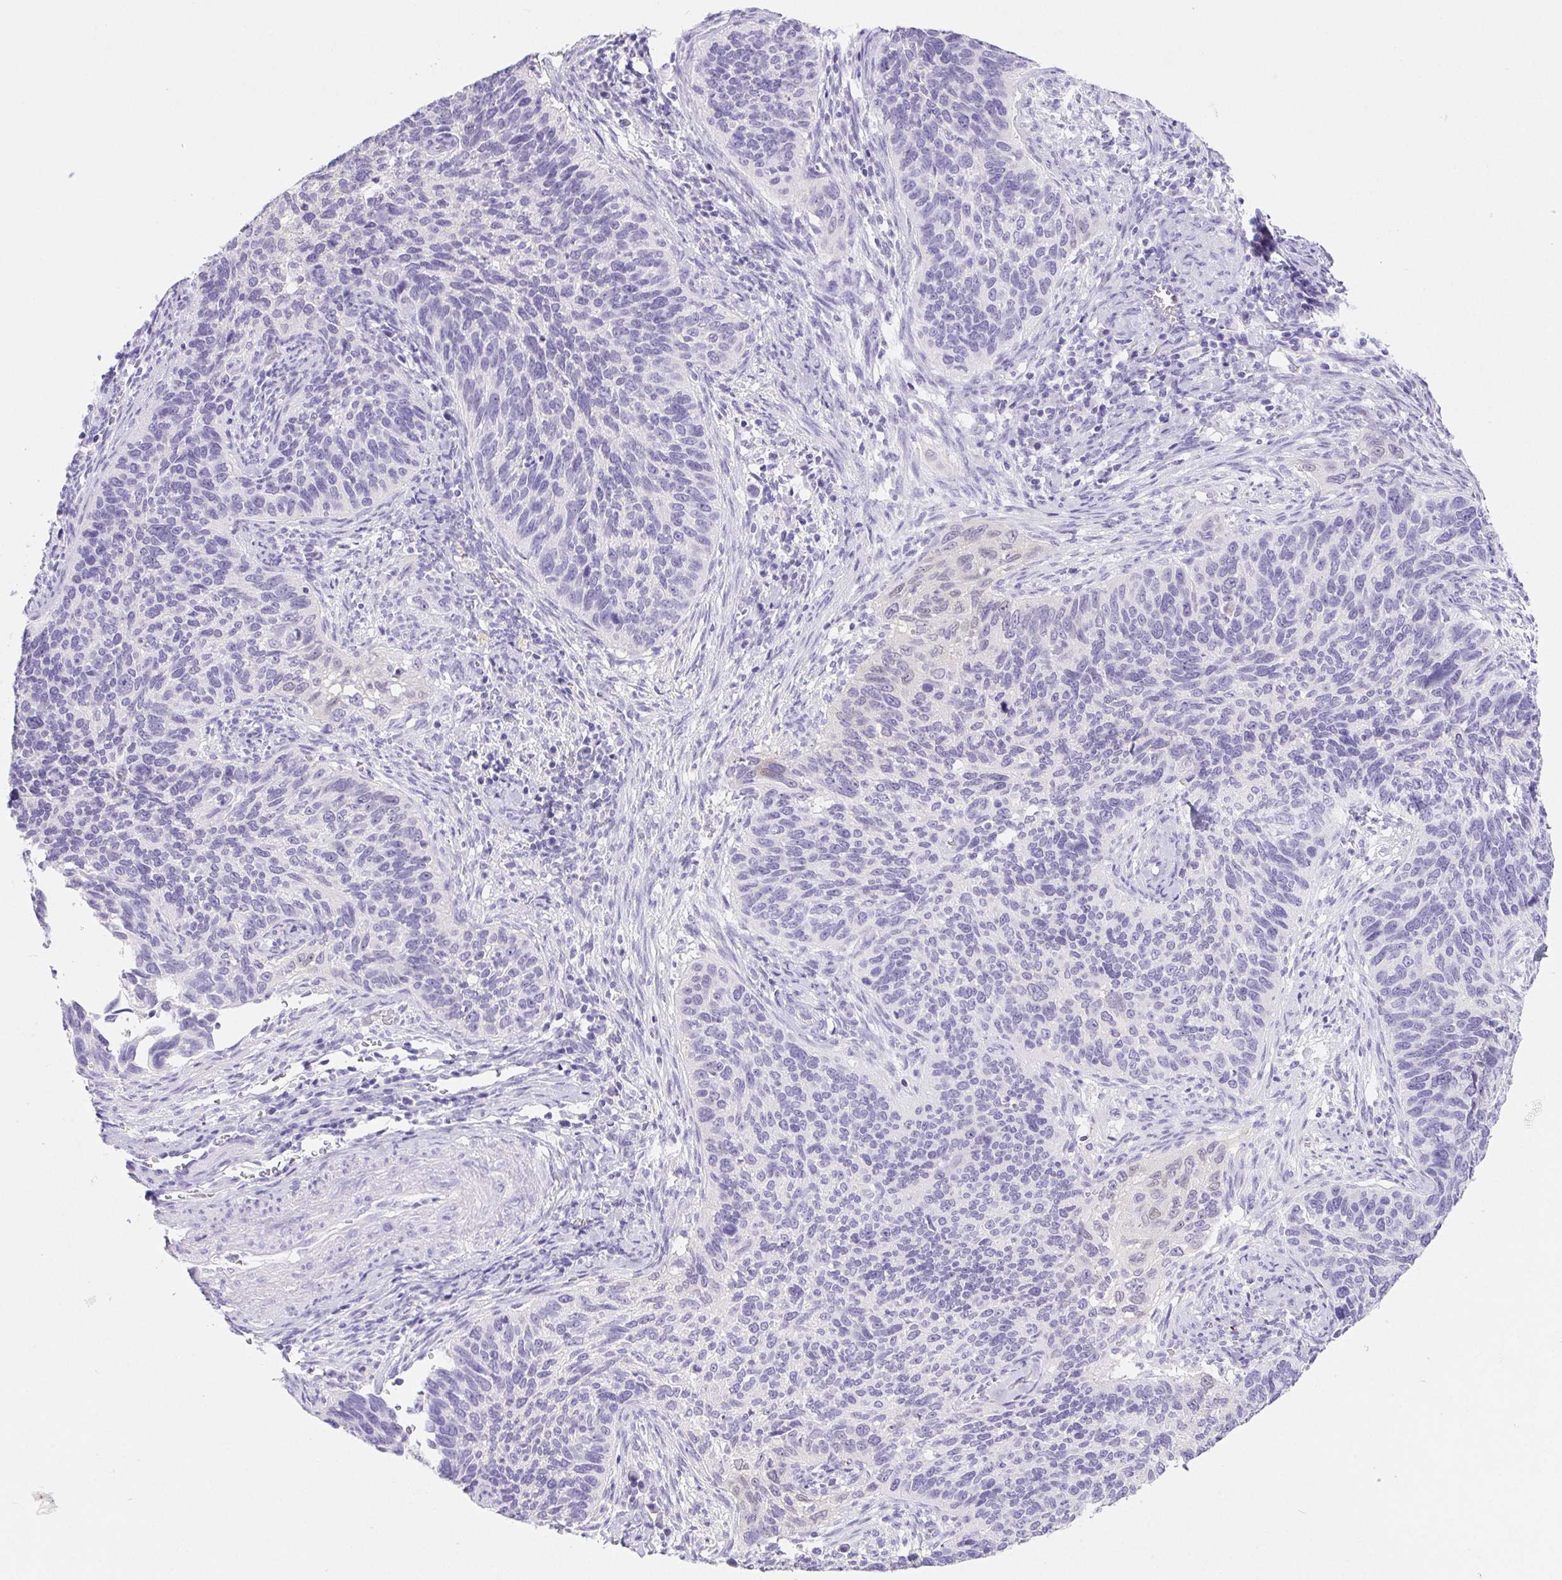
{"staining": {"intensity": "negative", "quantity": "none", "location": "none"}, "tissue": "cervical cancer", "cell_type": "Tumor cells", "image_type": "cancer", "snomed": [{"axis": "morphology", "description": "Squamous cell carcinoma, NOS"}, {"axis": "topography", "description": "Cervix"}], "caption": "The image shows no staining of tumor cells in cervical squamous cell carcinoma. The staining is performed using DAB (3,3'-diaminobenzidine) brown chromogen with nuclei counter-stained in using hematoxylin.", "gene": "PNLIP", "patient": {"sex": "female", "age": 51}}